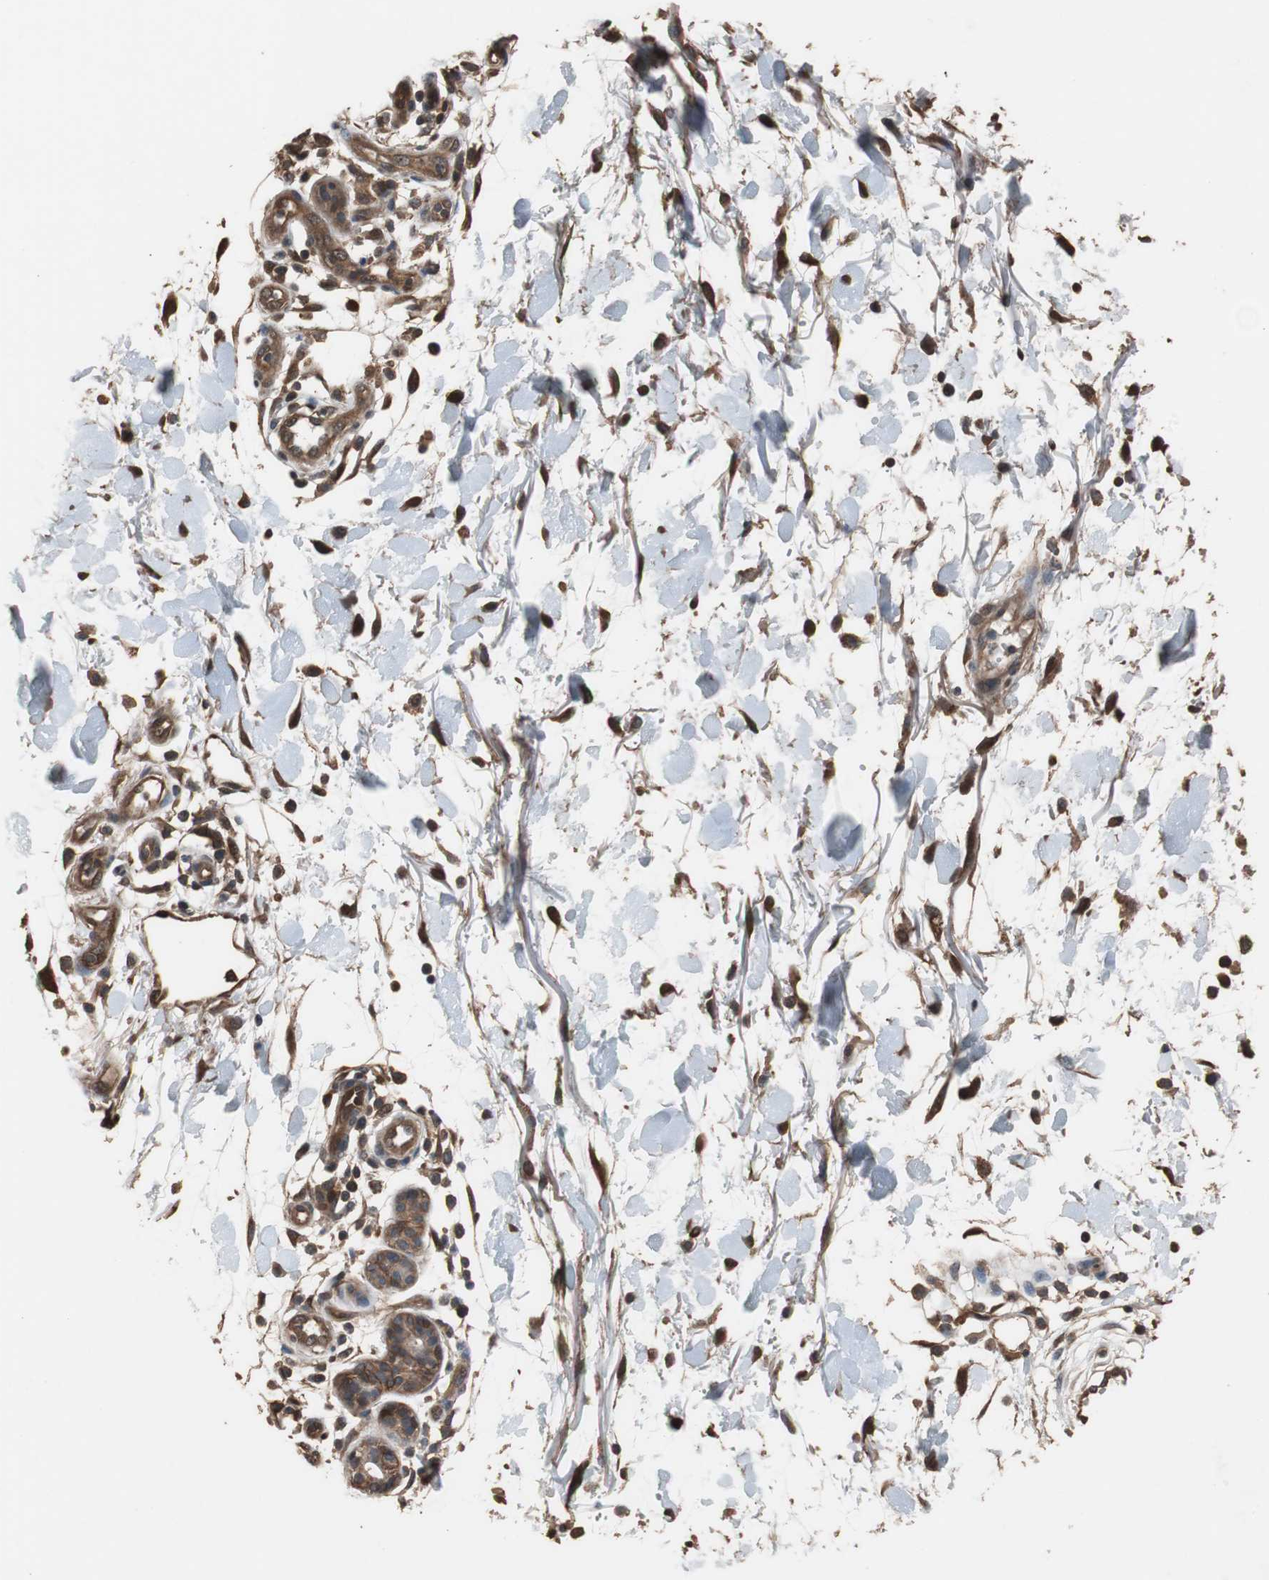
{"staining": {"intensity": "strong", "quantity": "25%-75%", "location": "cytoplasmic/membranous"}, "tissue": "melanoma", "cell_type": "Tumor cells", "image_type": "cancer", "snomed": [{"axis": "morphology", "description": "Malignant melanoma, NOS"}, {"axis": "topography", "description": "Skin"}], "caption": "Melanoma stained for a protein (brown) displays strong cytoplasmic/membranous positive staining in about 25%-75% of tumor cells.", "gene": "NDRG1", "patient": {"sex": "female", "age": 81}}